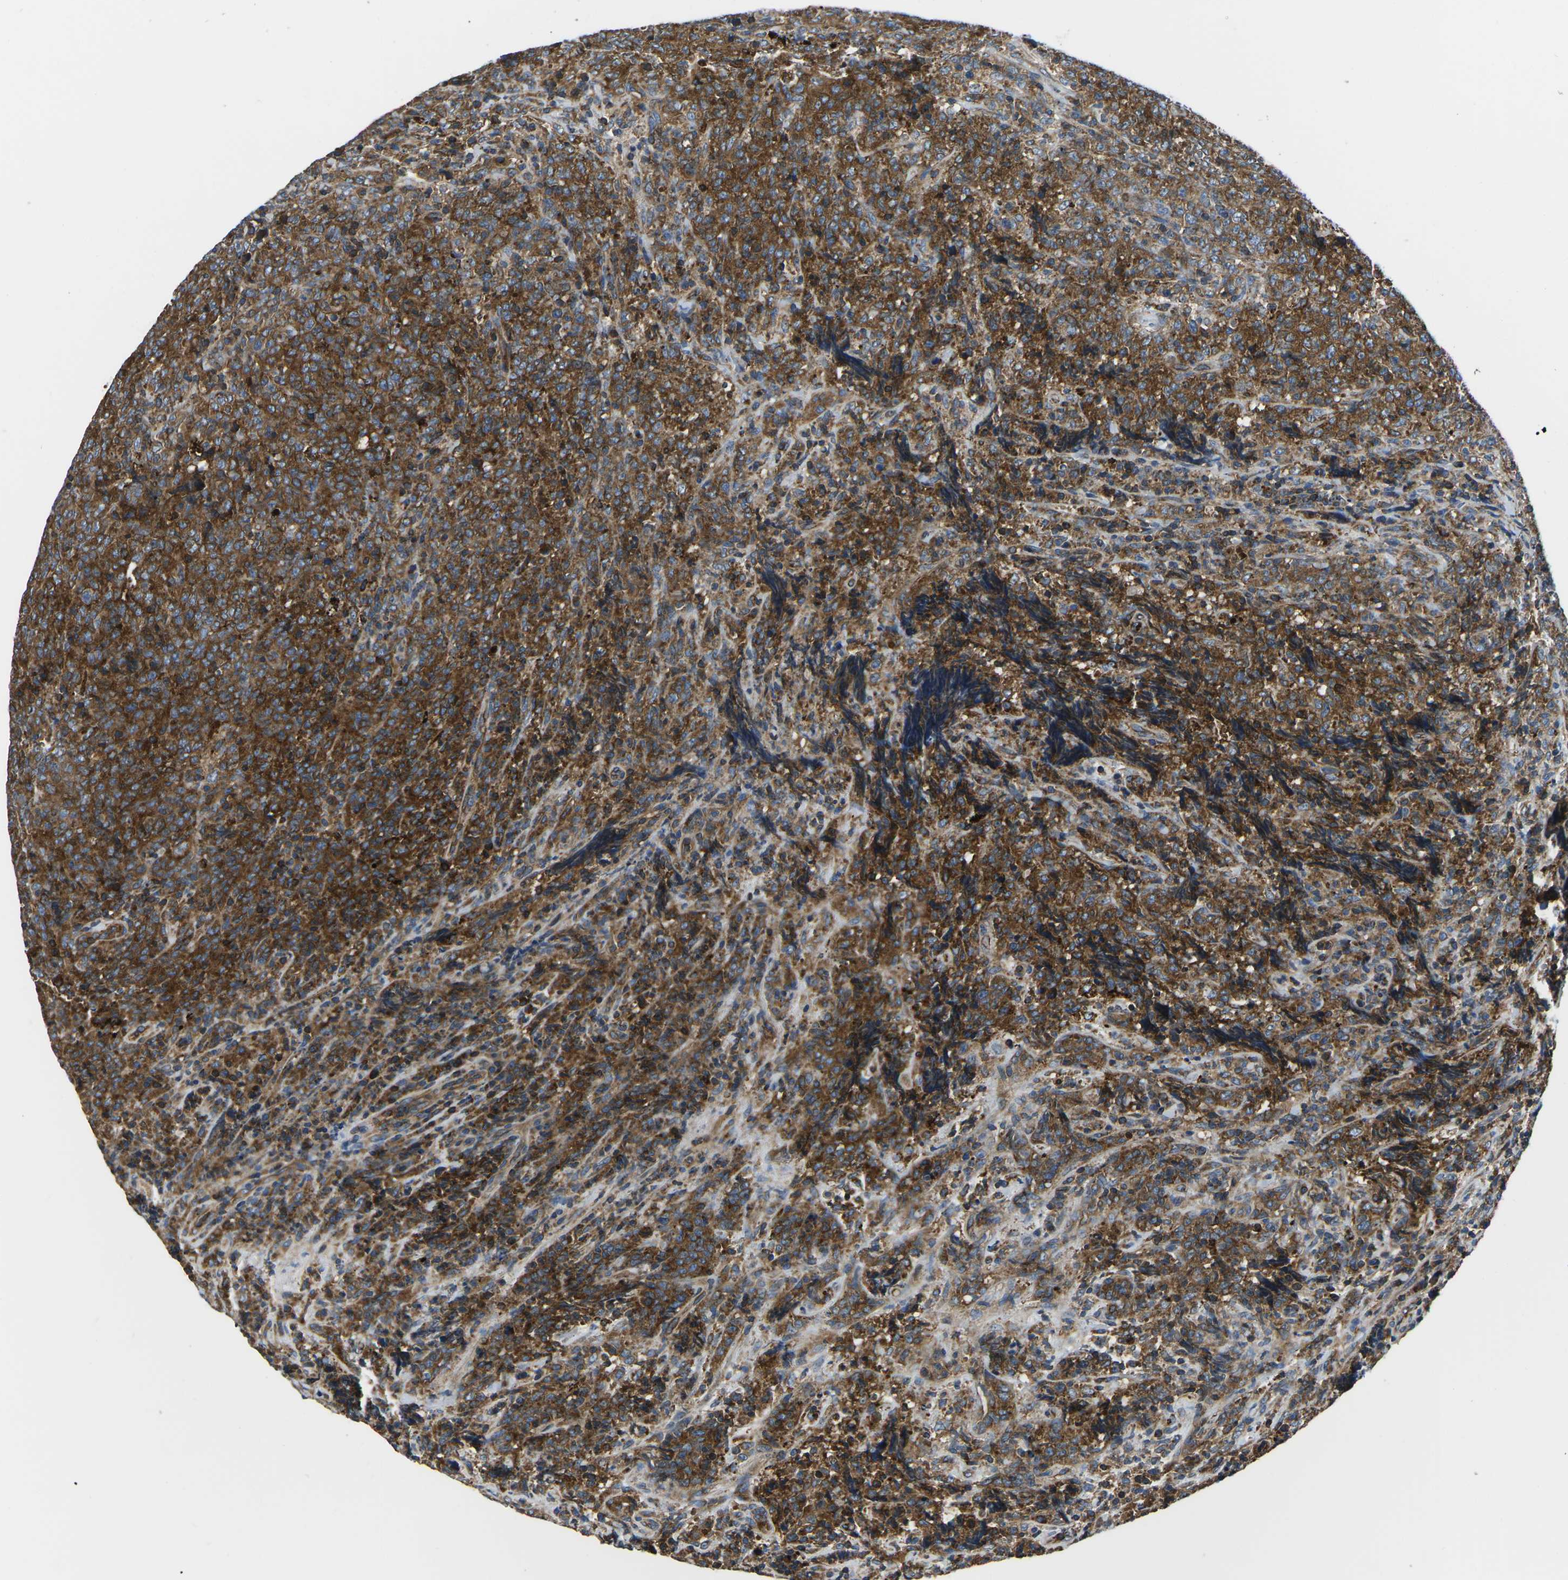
{"staining": {"intensity": "strong", "quantity": "25%-75%", "location": "cytoplasmic/membranous"}, "tissue": "lymphoma", "cell_type": "Tumor cells", "image_type": "cancer", "snomed": [{"axis": "morphology", "description": "Malignant lymphoma, non-Hodgkin's type, High grade"}, {"axis": "topography", "description": "Tonsil"}], "caption": "Brown immunohistochemical staining in lymphoma demonstrates strong cytoplasmic/membranous staining in about 25%-75% of tumor cells.", "gene": "KCNJ15", "patient": {"sex": "female", "age": 36}}